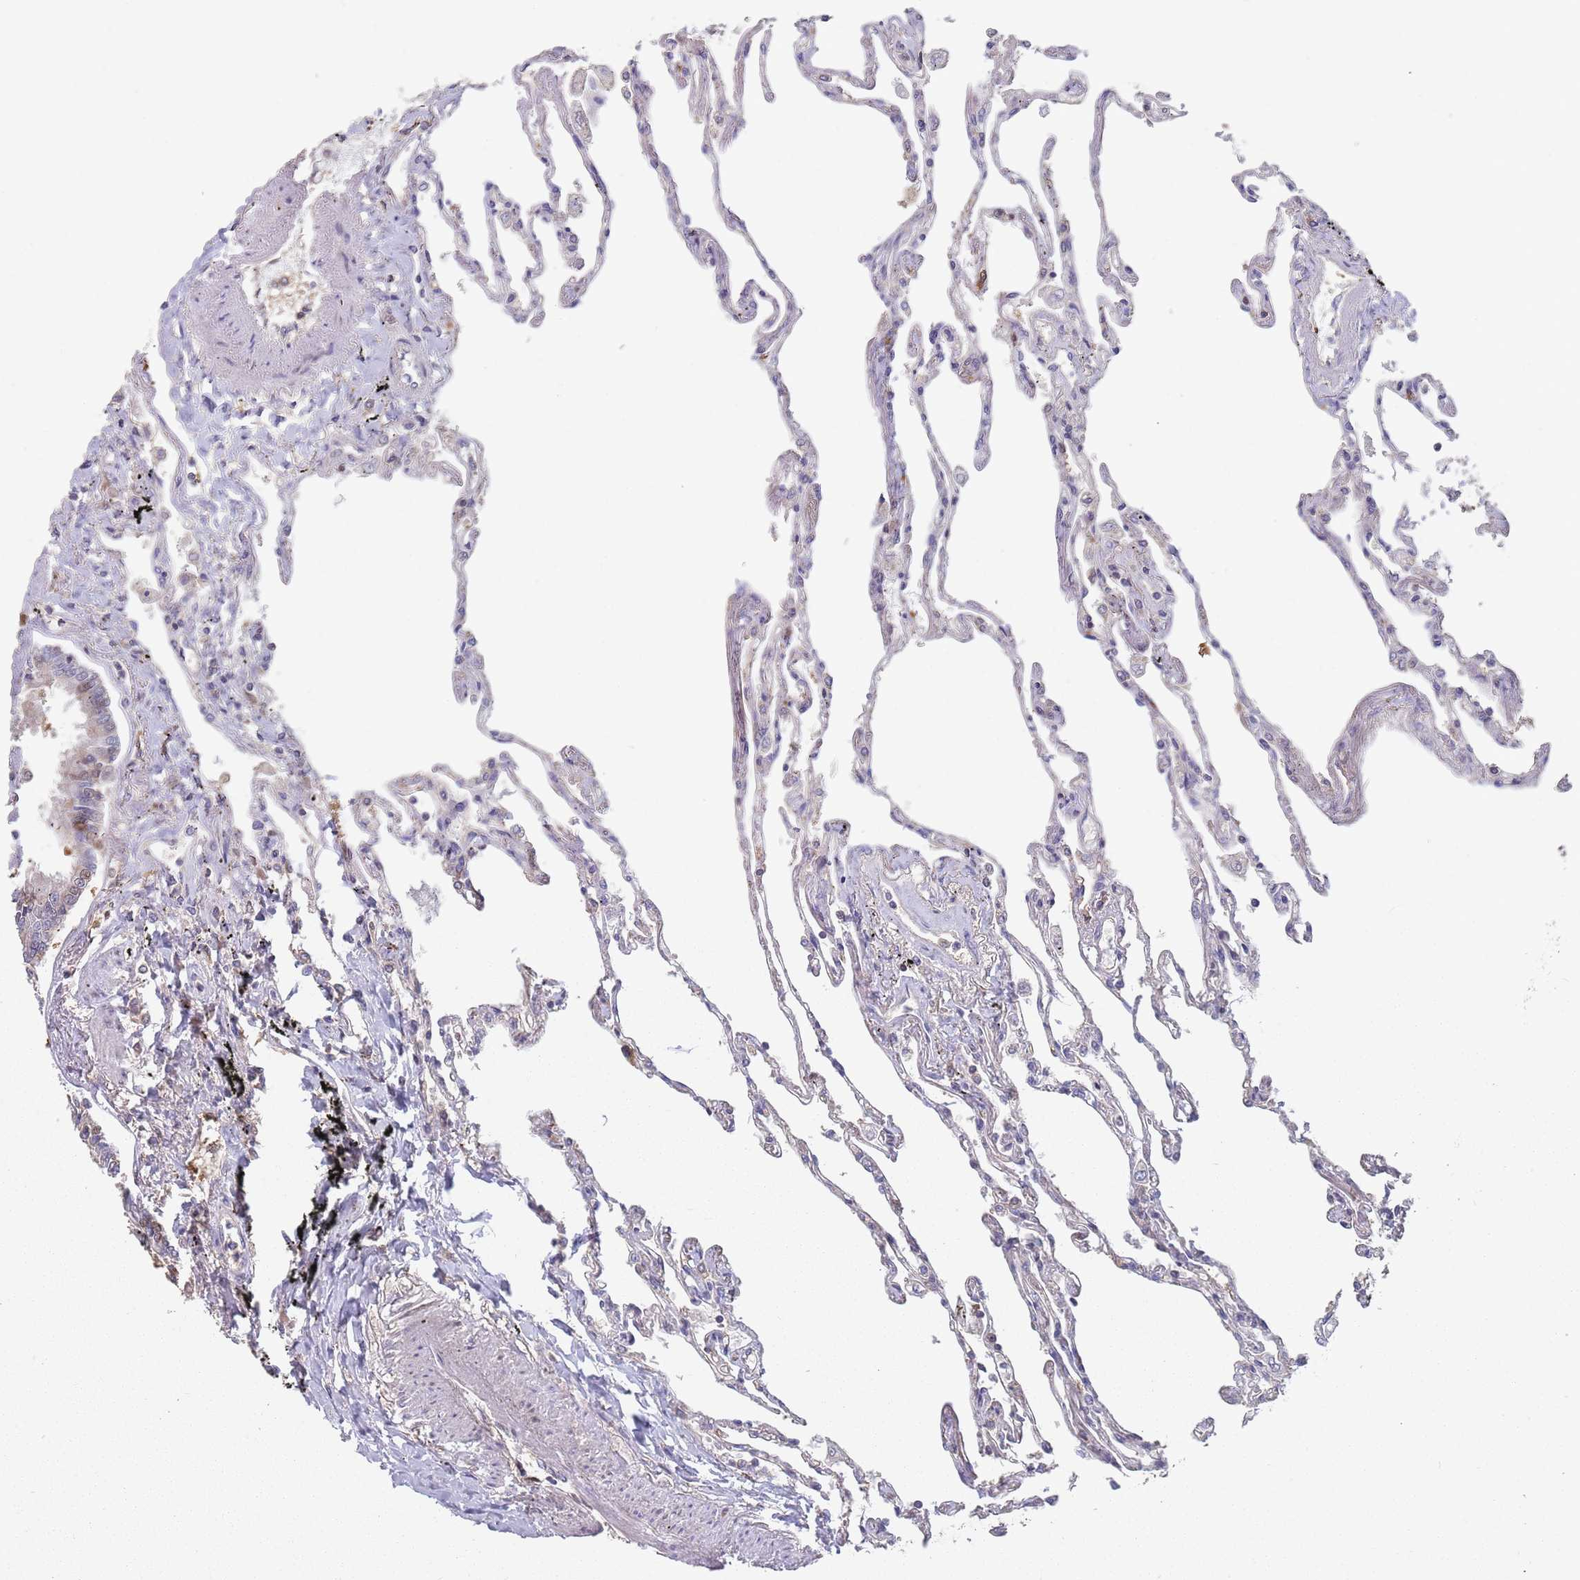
{"staining": {"intensity": "negative", "quantity": "none", "location": "none"}, "tissue": "lung", "cell_type": "Alveolar cells", "image_type": "normal", "snomed": [{"axis": "morphology", "description": "Normal tissue, NOS"}, {"axis": "topography", "description": "Lung"}], "caption": "DAB (3,3'-diaminobenzidine) immunohistochemical staining of benign human lung shows no significant staining in alveolar cells.", "gene": "GDI1", "patient": {"sex": "female", "age": 67}}